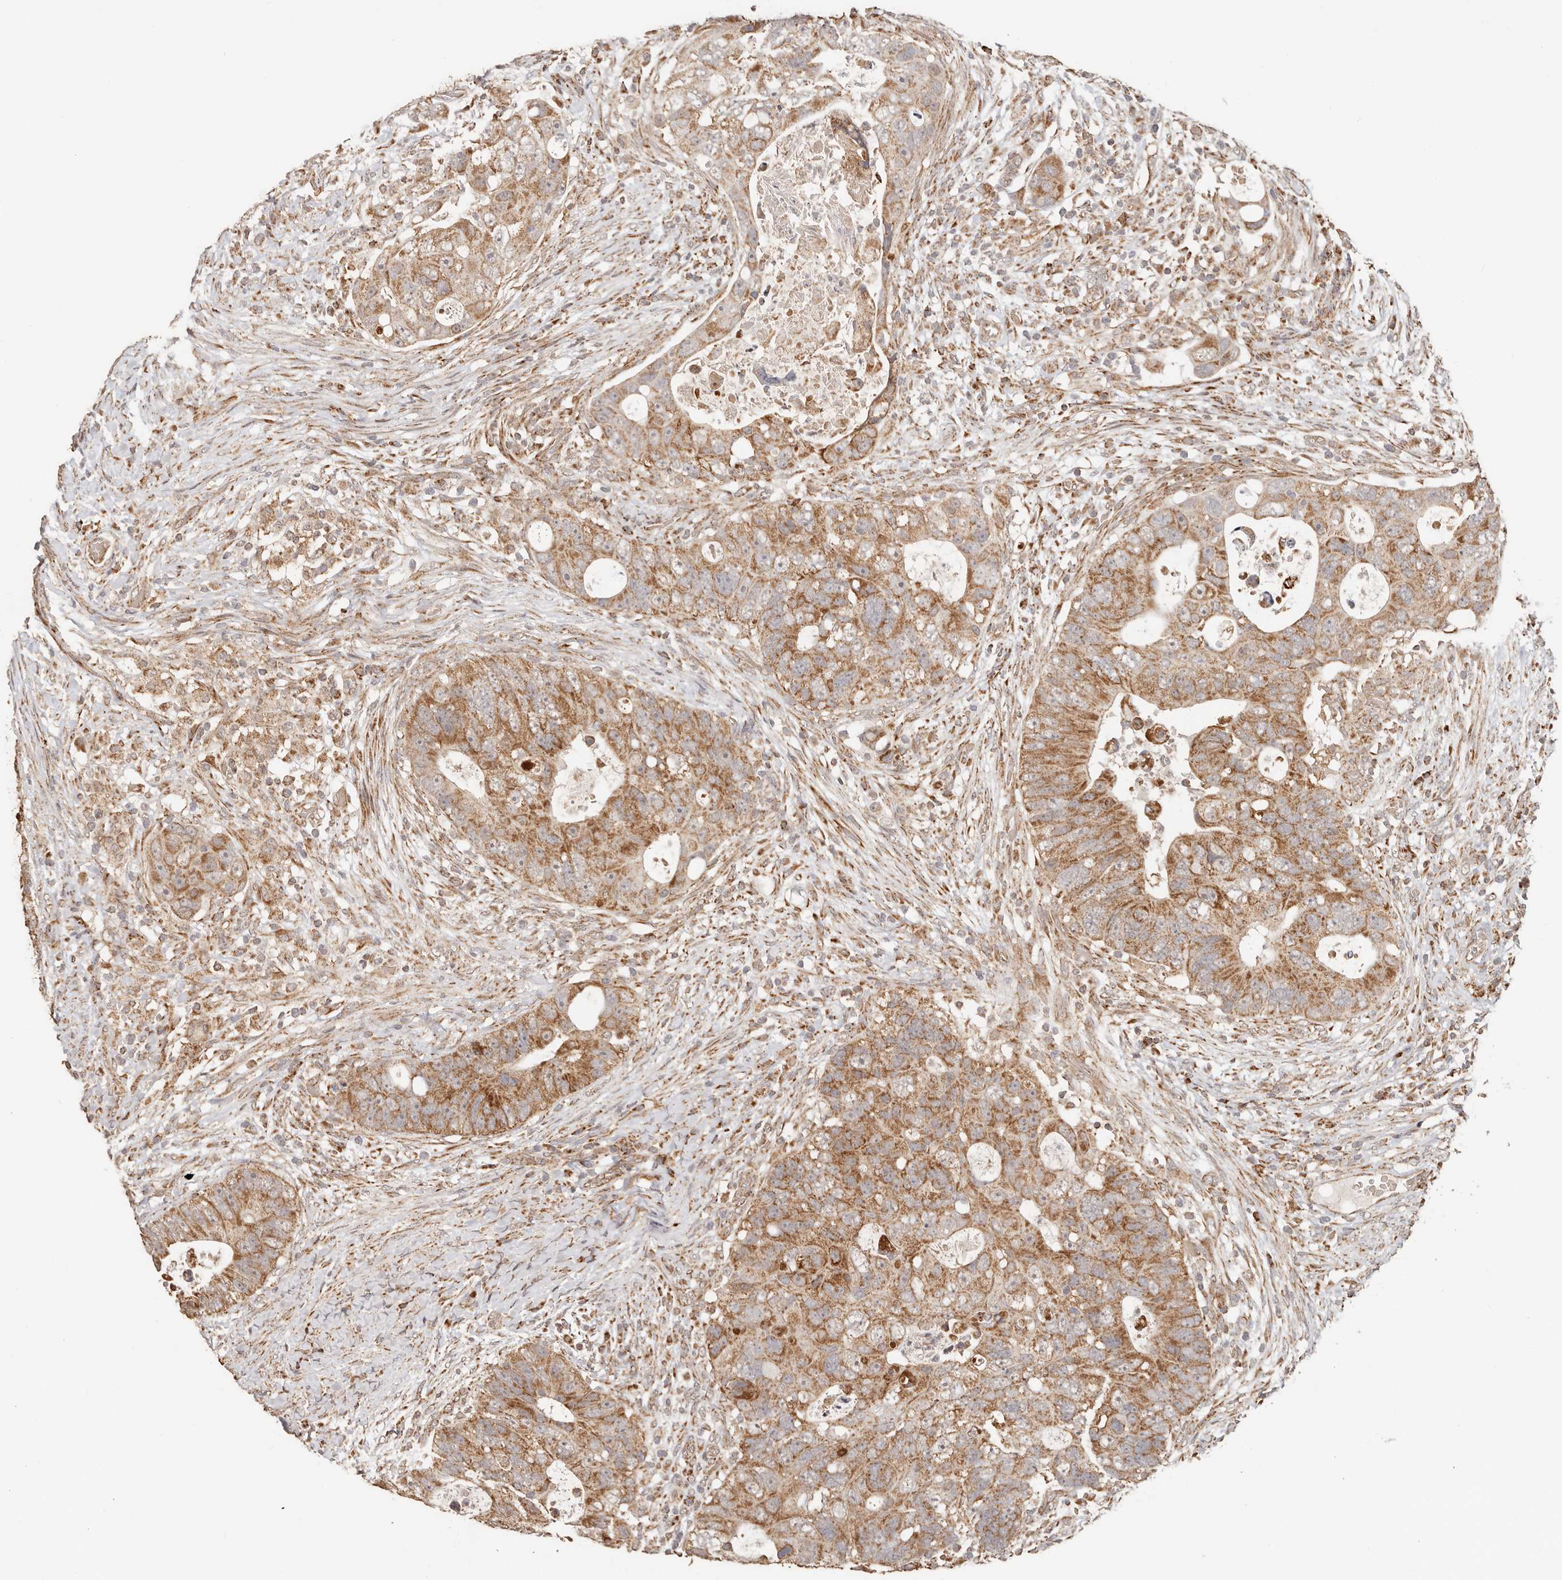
{"staining": {"intensity": "strong", "quantity": ">75%", "location": "cytoplasmic/membranous"}, "tissue": "colorectal cancer", "cell_type": "Tumor cells", "image_type": "cancer", "snomed": [{"axis": "morphology", "description": "Adenocarcinoma, NOS"}, {"axis": "topography", "description": "Rectum"}], "caption": "Immunohistochemical staining of human adenocarcinoma (colorectal) shows strong cytoplasmic/membranous protein positivity in approximately >75% of tumor cells. The staining is performed using DAB brown chromogen to label protein expression. The nuclei are counter-stained blue using hematoxylin.", "gene": "NDUFB11", "patient": {"sex": "male", "age": 59}}